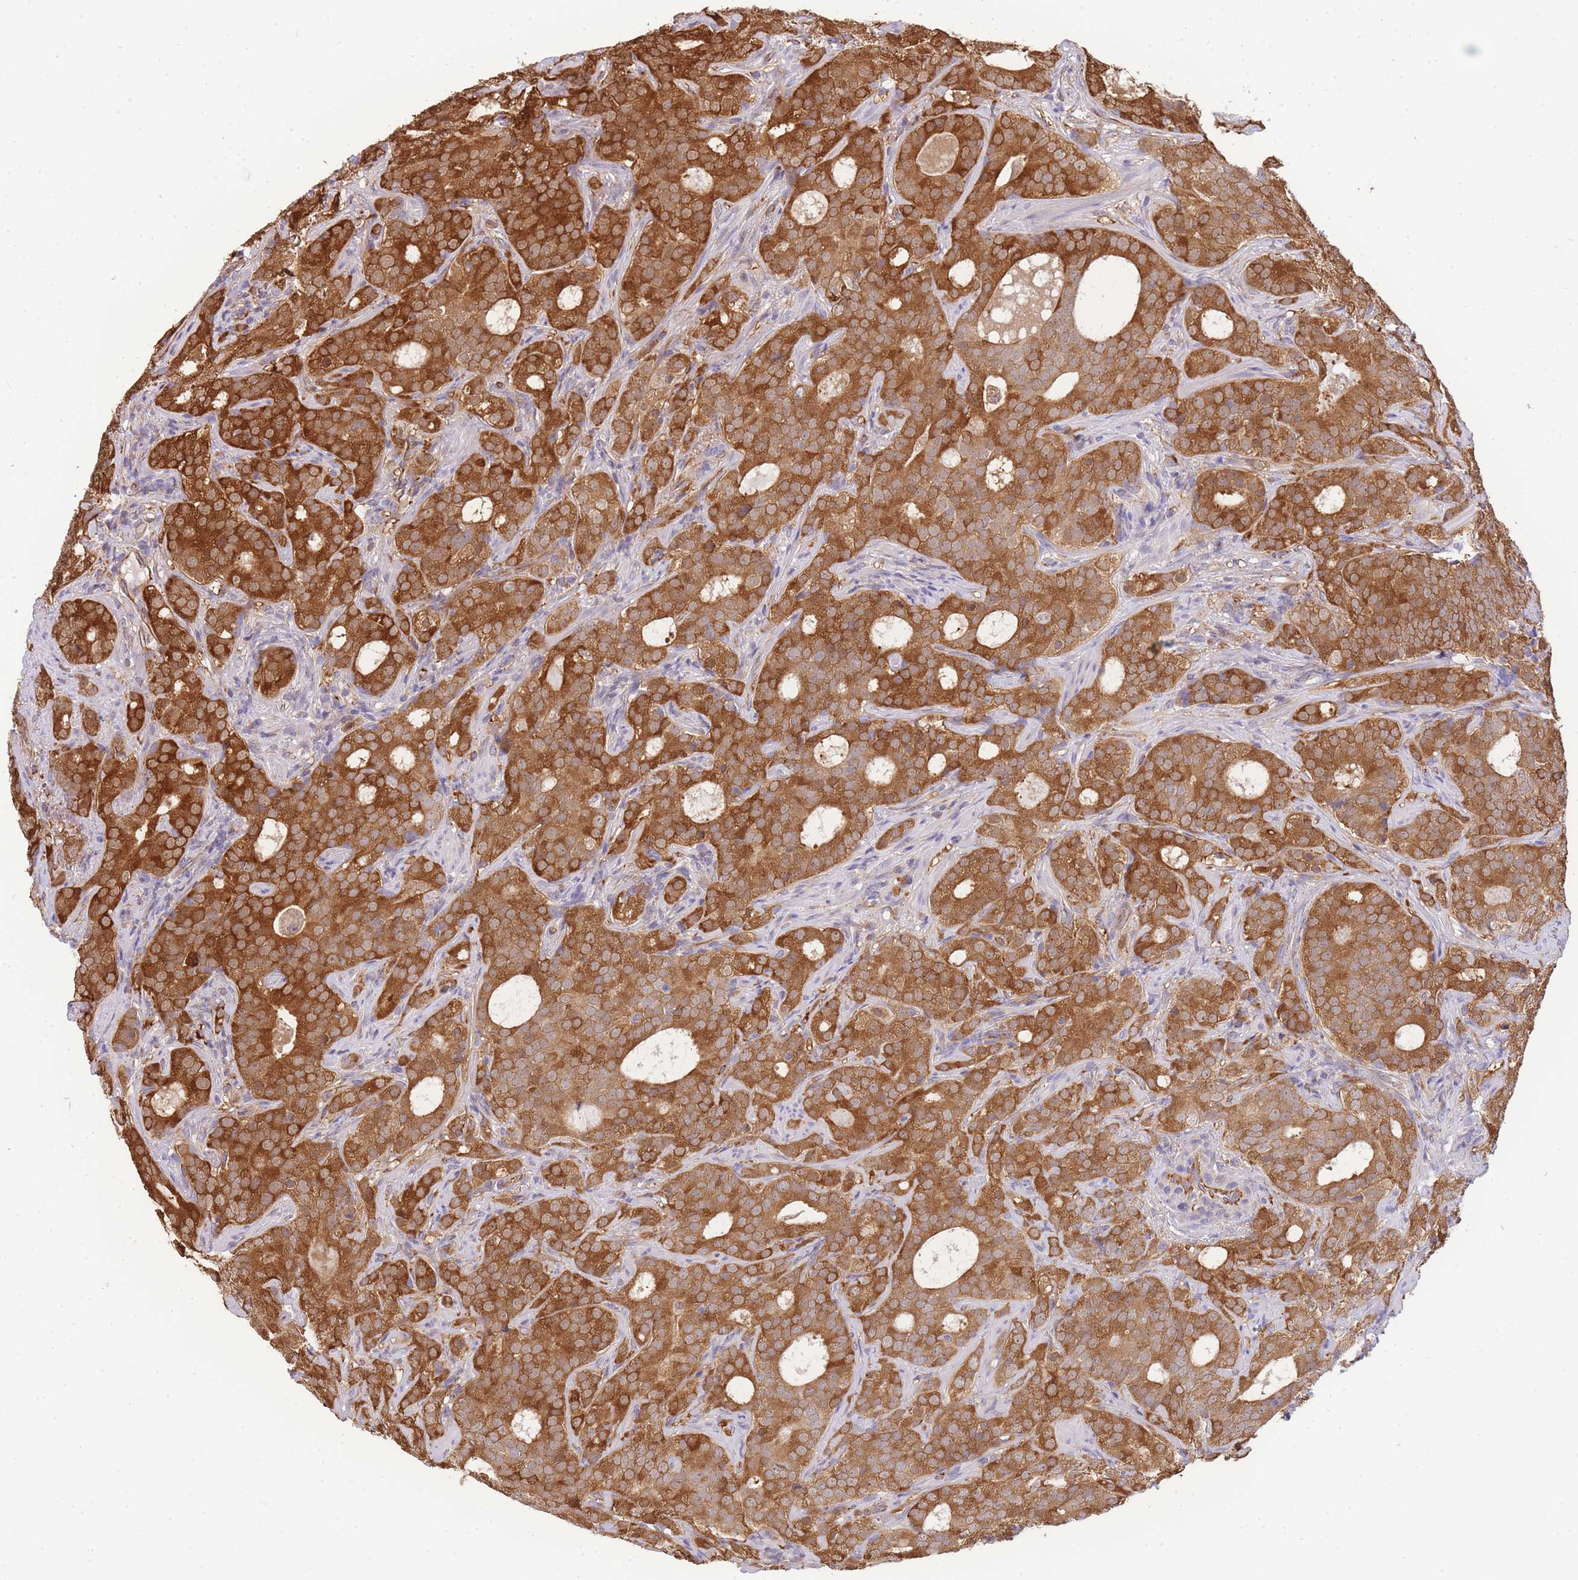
{"staining": {"intensity": "strong", "quantity": "25%-75%", "location": "cytoplasmic/membranous"}, "tissue": "prostate cancer", "cell_type": "Tumor cells", "image_type": "cancer", "snomed": [{"axis": "morphology", "description": "Adenocarcinoma, High grade"}, {"axis": "topography", "description": "Prostate"}], "caption": "Immunohistochemistry (IHC) histopathology image of high-grade adenocarcinoma (prostate) stained for a protein (brown), which demonstrates high levels of strong cytoplasmic/membranous expression in about 25%-75% of tumor cells.", "gene": "ECPAS", "patient": {"sex": "male", "age": 64}}